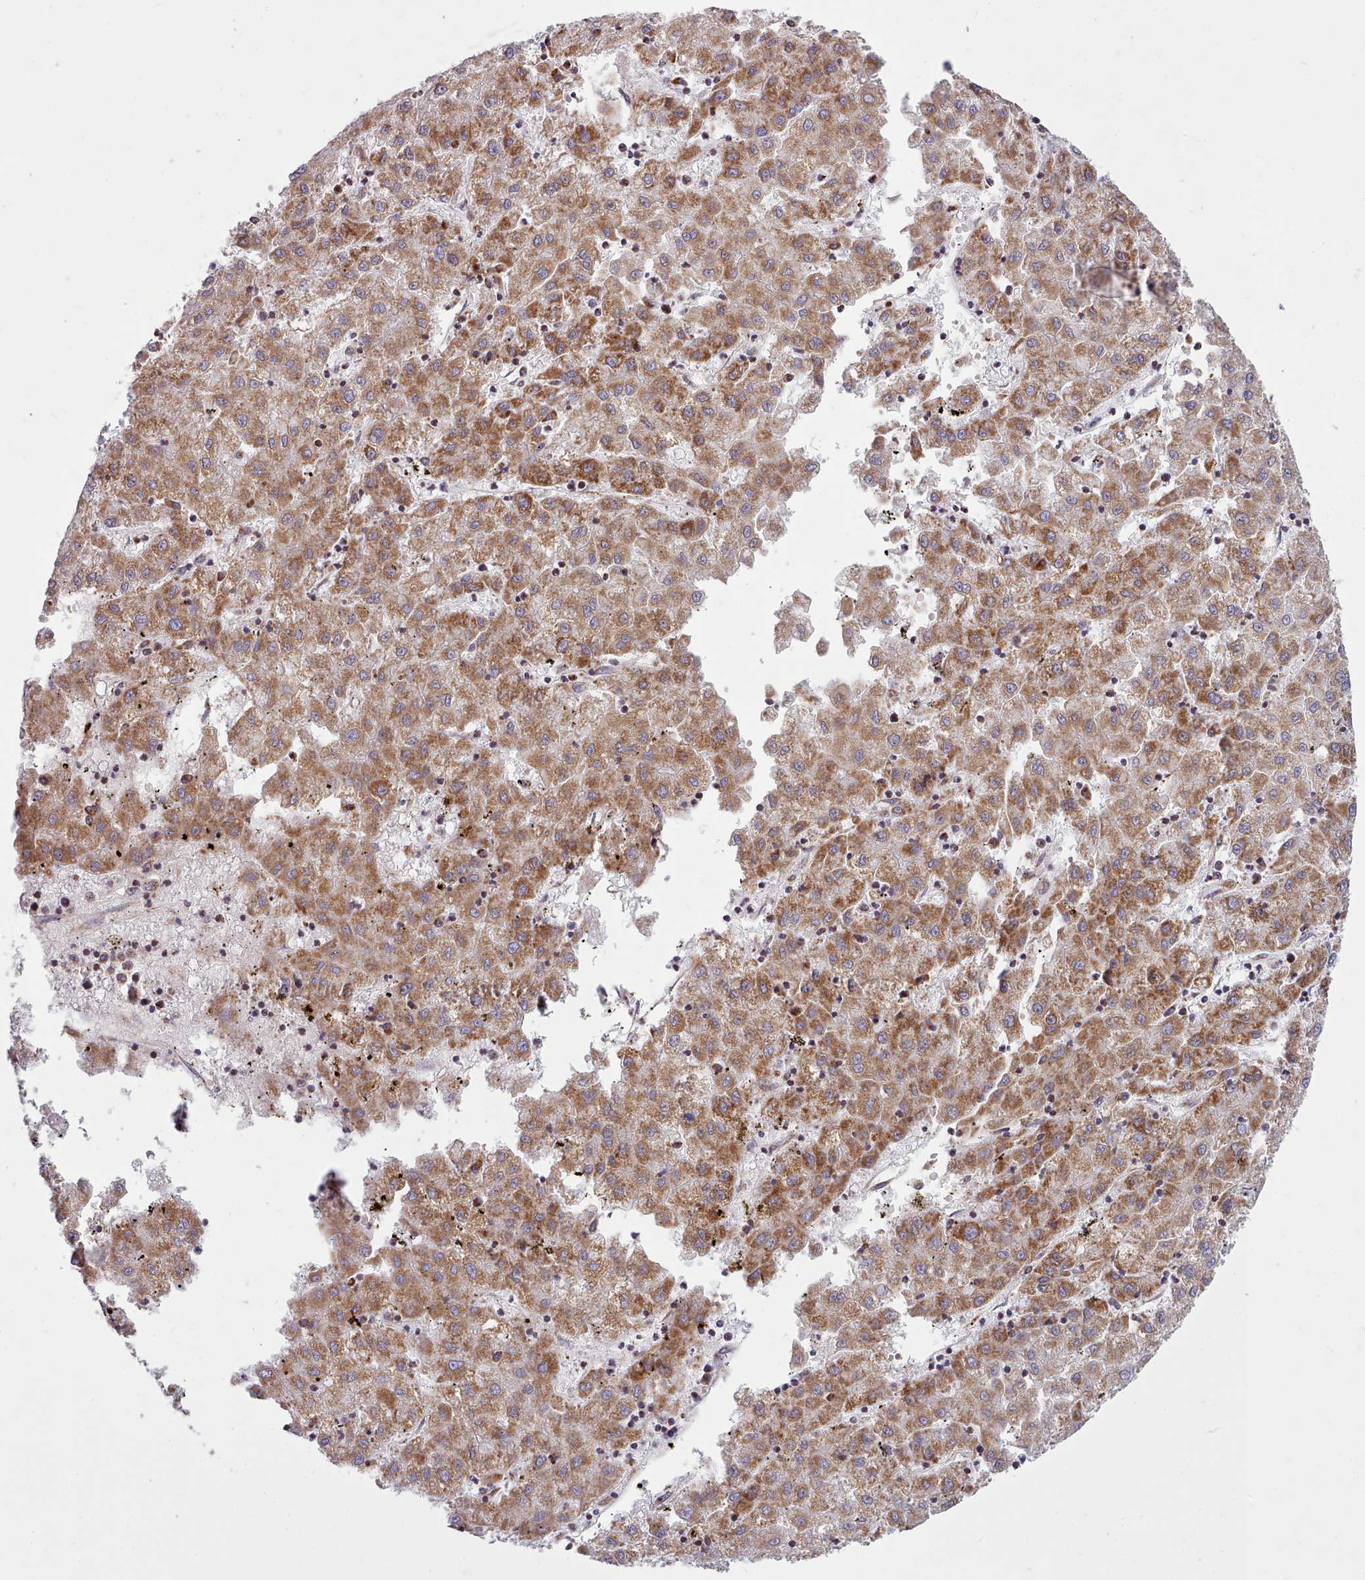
{"staining": {"intensity": "moderate", "quantity": ">75%", "location": "cytoplasmic/membranous"}, "tissue": "liver cancer", "cell_type": "Tumor cells", "image_type": "cancer", "snomed": [{"axis": "morphology", "description": "Carcinoma, Hepatocellular, NOS"}, {"axis": "topography", "description": "Liver"}], "caption": "A medium amount of moderate cytoplasmic/membranous staining is seen in approximately >75% of tumor cells in liver hepatocellular carcinoma tissue.", "gene": "SRP54", "patient": {"sex": "male", "age": 72}}